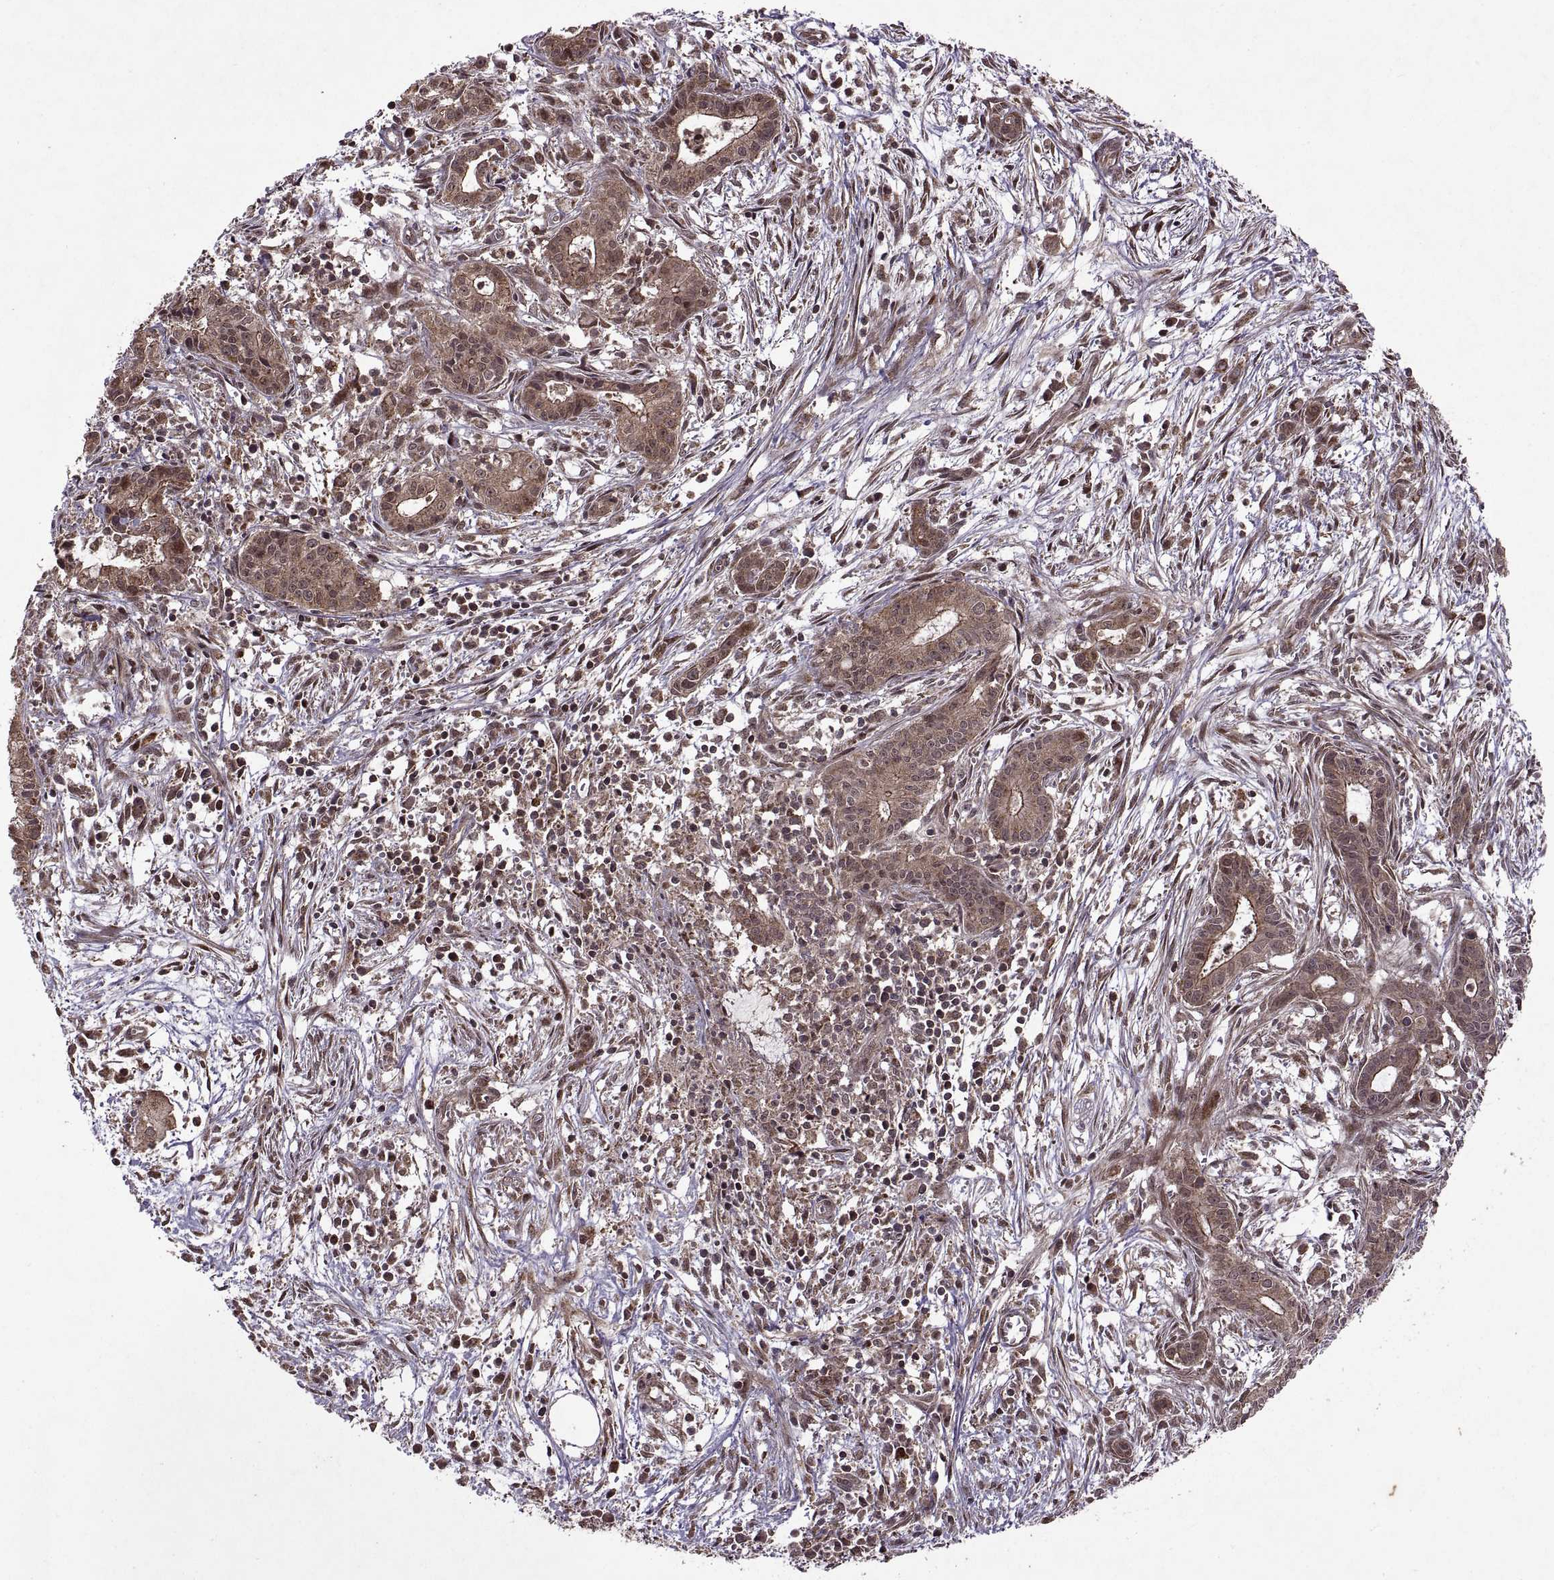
{"staining": {"intensity": "moderate", "quantity": ">75%", "location": "cytoplasmic/membranous"}, "tissue": "pancreatic cancer", "cell_type": "Tumor cells", "image_type": "cancer", "snomed": [{"axis": "morphology", "description": "Adenocarcinoma, NOS"}, {"axis": "topography", "description": "Pancreas"}], "caption": "A medium amount of moderate cytoplasmic/membranous expression is identified in about >75% of tumor cells in pancreatic adenocarcinoma tissue.", "gene": "PTOV1", "patient": {"sex": "male", "age": 48}}